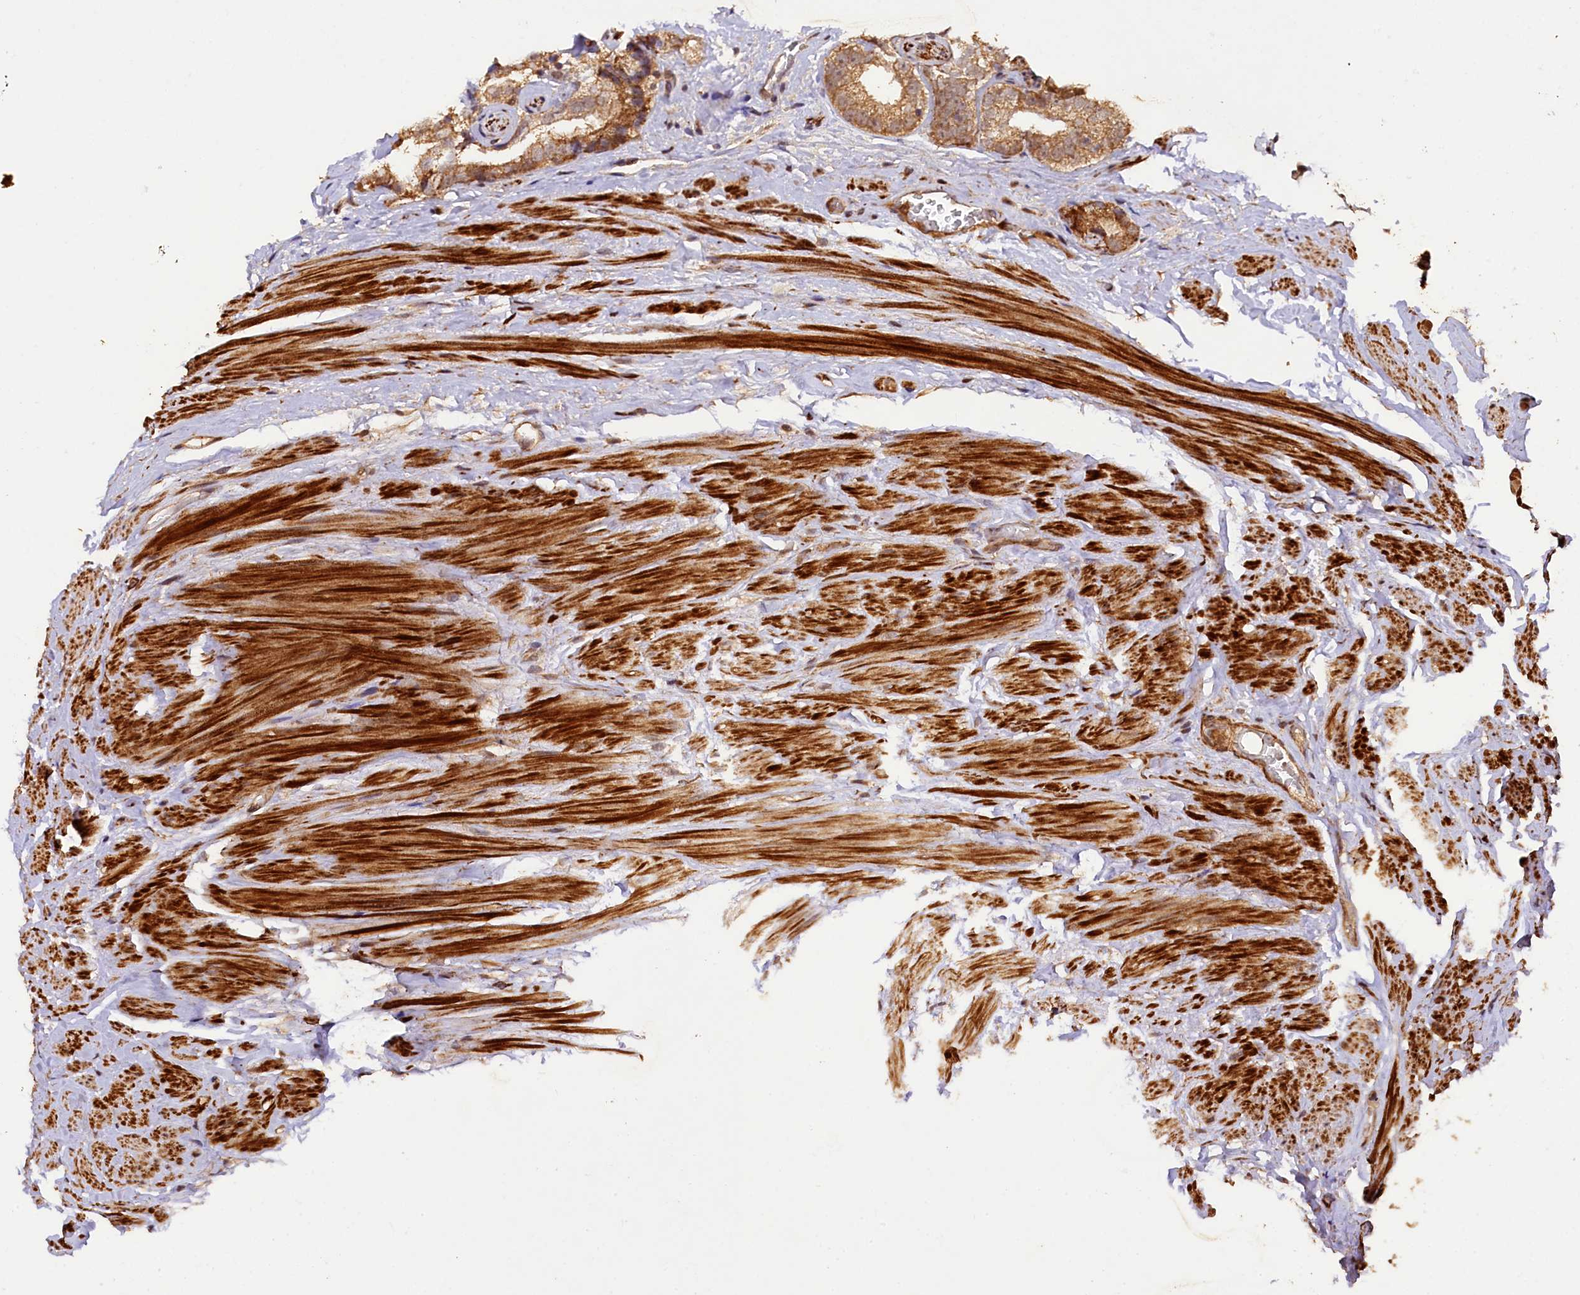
{"staining": {"intensity": "moderate", "quantity": ">75%", "location": "cytoplasmic/membranous,nuclear"}, "tissue": "prostate cancer", "cell_type": "Tumor cells", "image_type": "cancer", "snomed": [{"axis": "morphology", "description": "Adenocarcinoma, High grade"}, {"axis": "topography", "description": "Prostate"}], "caption": "Human prostate adenocarcinoma (high-grade) stained for a protein (brown) exhibits moderate cytoplasmic/membranous and nuclear positive staining in about >75% of tumor cells.", "gene": "SHPRH", "patient": {"sex": "male", "age": 56}}